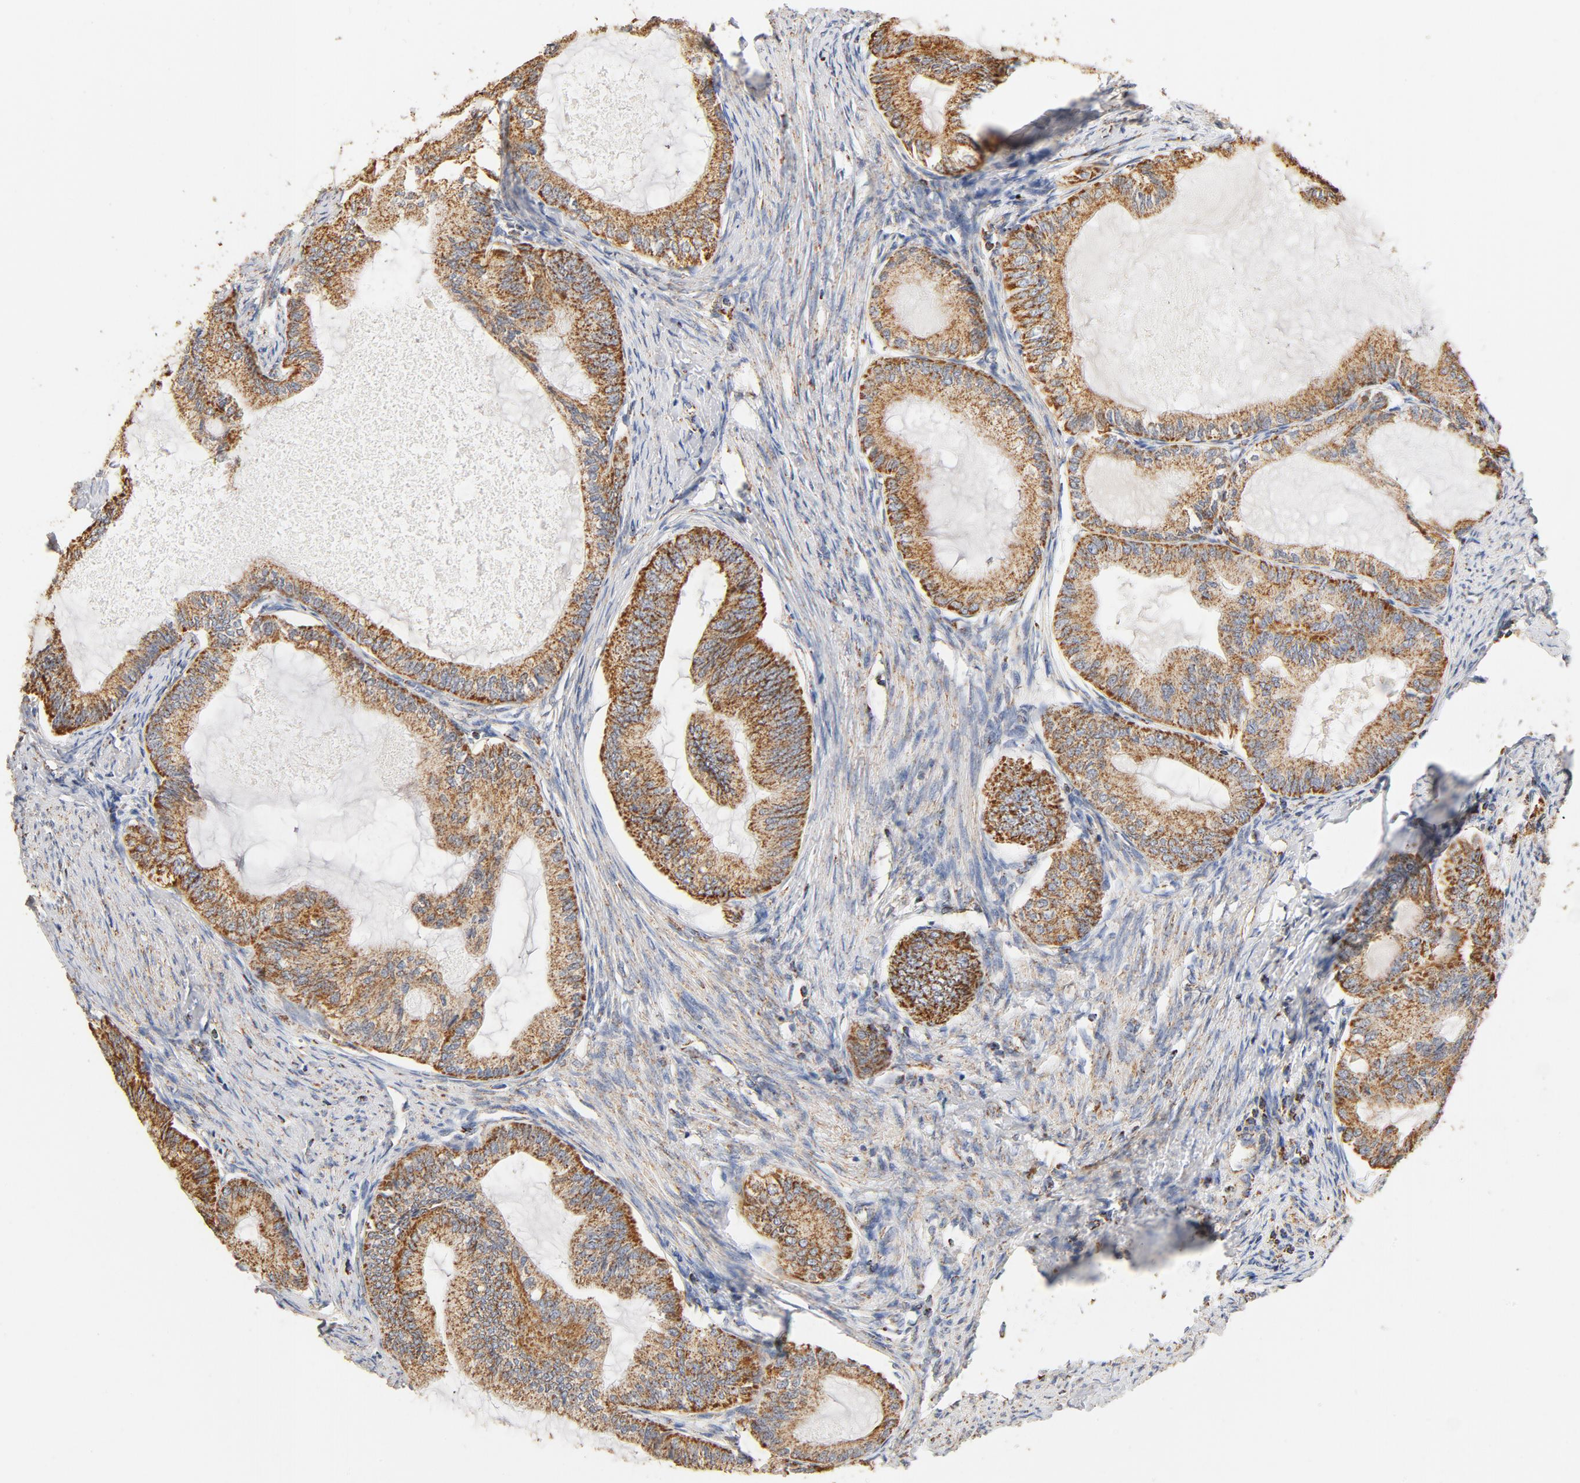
{"staining": {"intensity": "moderate", "quantity": ">75%", "location": "cytoplasmic/membranous"}, "tissue": "endometrial cancer", "cell_type": "Tumor cells", "image_type": "cancer", "snomed": [{"axis": "morphology", "description": "Adenocarcinoma, NOS"}, {"axis": "topography", "description": "Endometrium"}], "caption": "Human endometrial adenocarcinoma stained with a protein marker demonstrates moderate staining in tumor cells.", "gene": "COX4I1", "patient": {"sex": "female", "age": 86}}